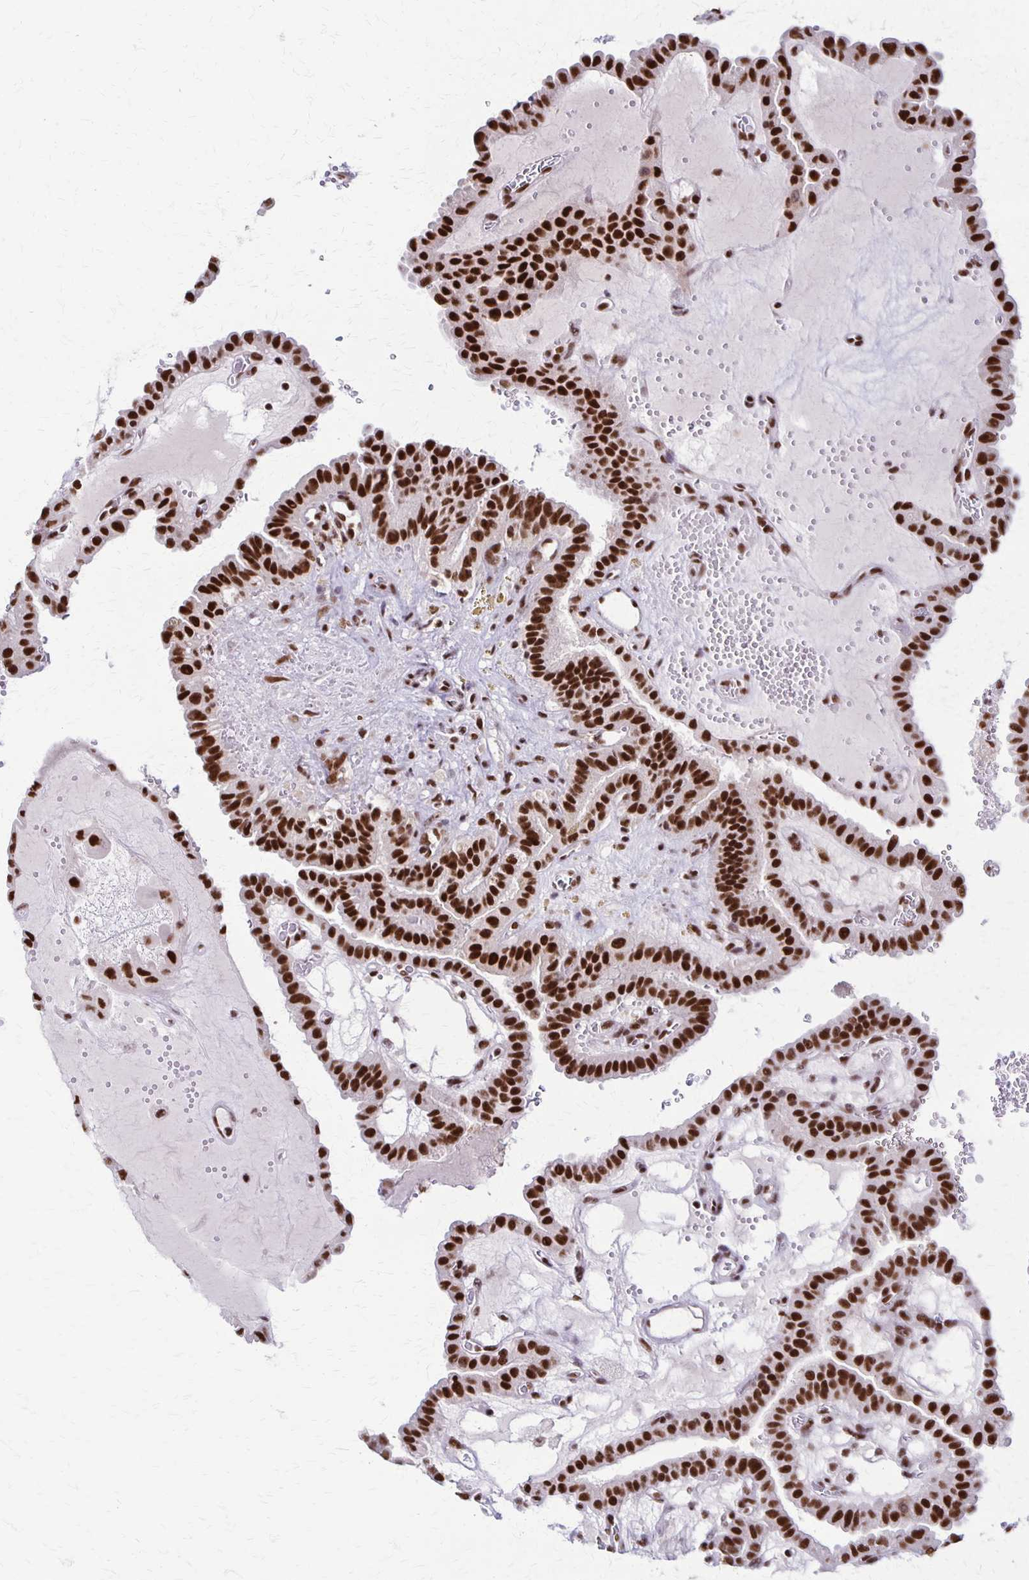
{"staining": {"intensity": "strong", "quantity": ">75%", "location": "nuclear"}, "tissue": "thyroid cancer", "cell_type": "Tumor cells", "image_type": "cancer", "snomed": [{"axis": "morphology", "description": "Papillary adenocarcinoma, NOS"}, {"axis": "topography", "description": "Thyroid gland"}], "caption": "Human papillary adenocarcinoma (thyroid) stained for a protein (brown) reveals strong nuclear positive positivity in approximately >75% of tumor cells.", "gene": "XRCC6", "patient": {"sex": "male", "age": 87}}